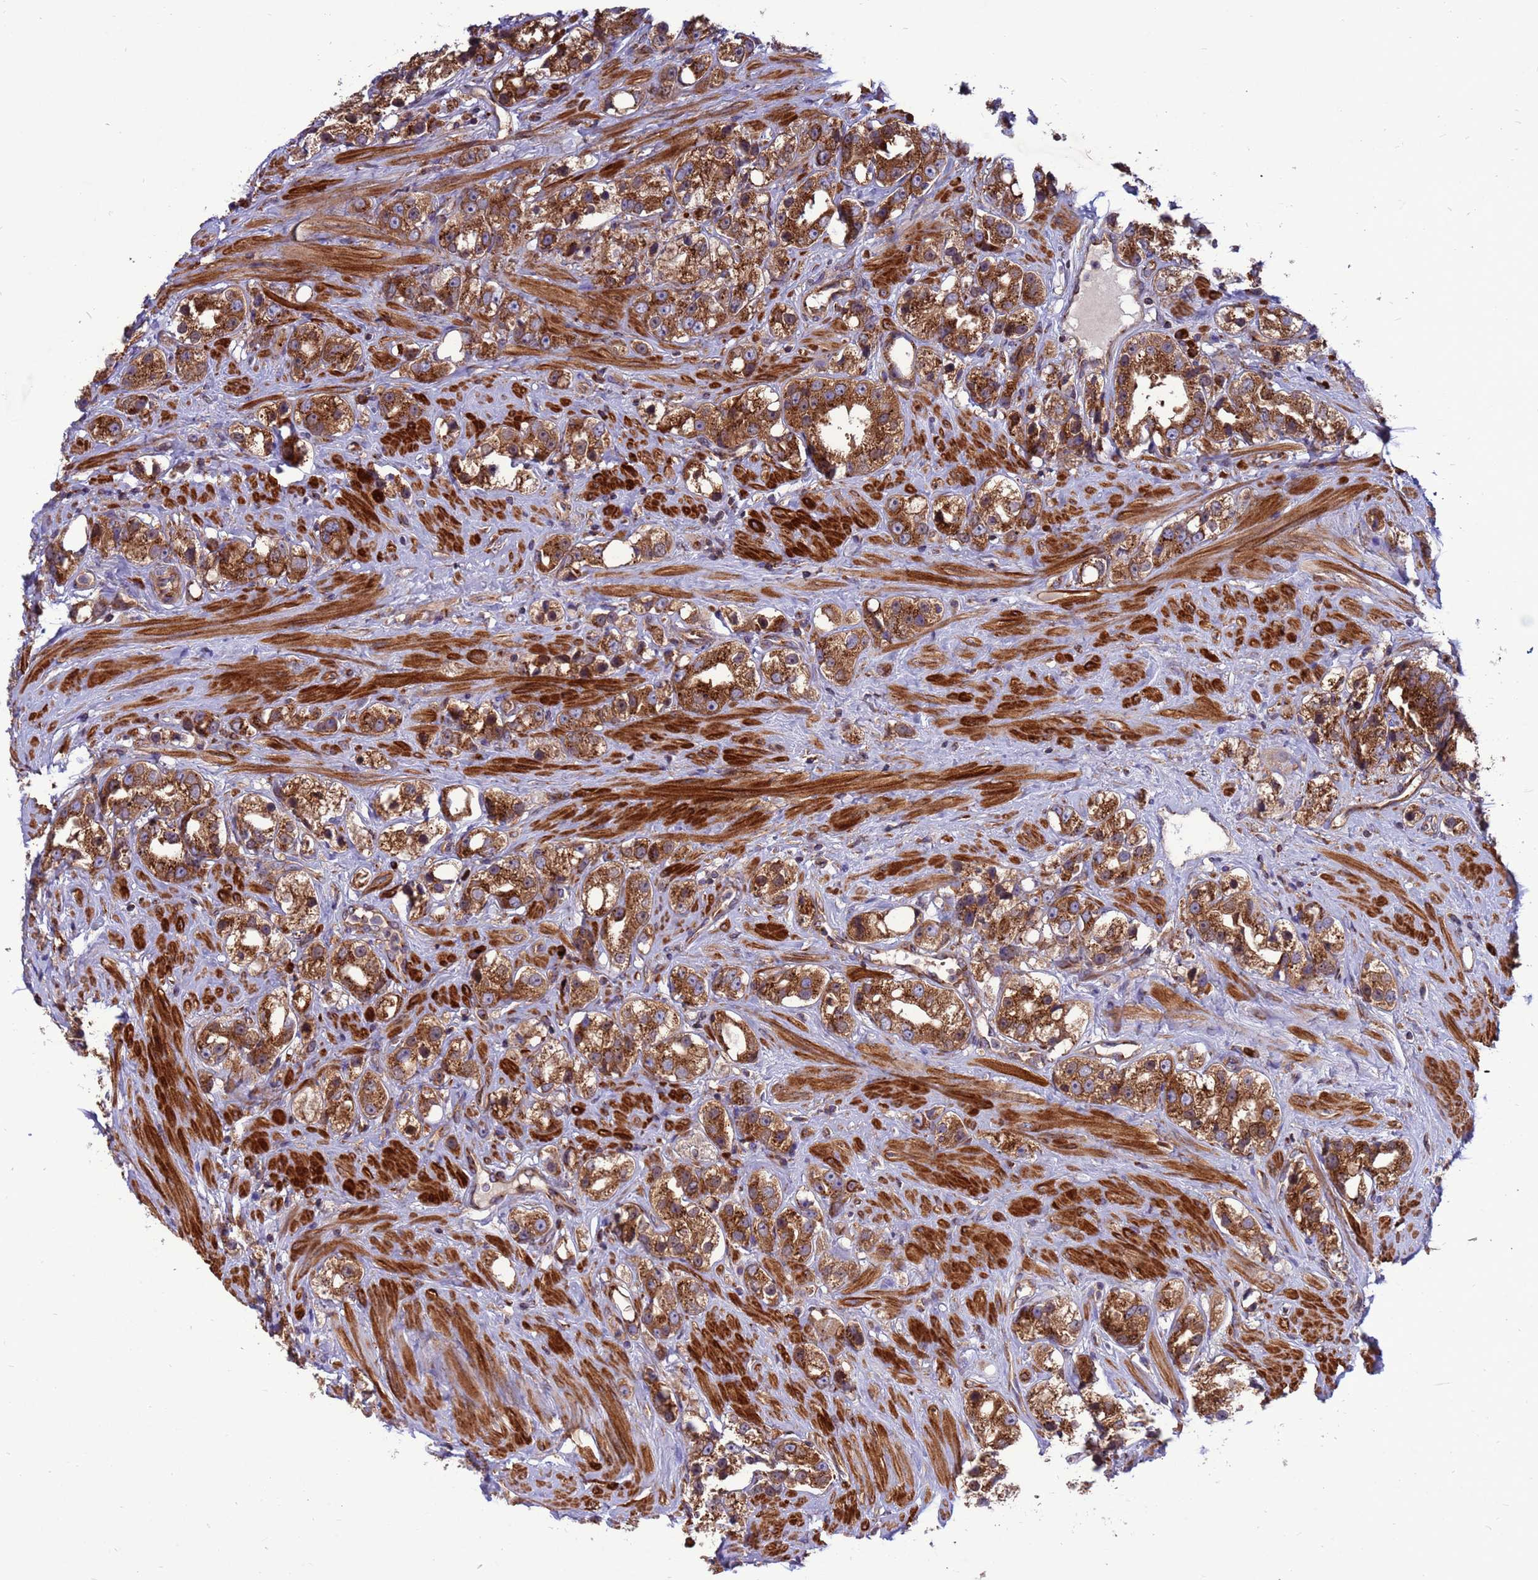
{"staining": {"intensity": "moderate", "quantity": ">75%", "location": "cytoplasmic/membranous"}, "tissue": "prostate cancer", "cell_type": "Tumor cells", "image_type": "cancer", "snomed": [{"axis": "morphology", "description": "Adenocarcinoma, NOS"}, {"axis": "topography", "description": "Prostate"}], "caption": "Prostate cancer (adenocarcinoma) stained for a protein reveals moderate cytoplasmic/membranous positivity in tumor cells.", "gene": "ZC3HAV1", "patient": {"sex": "male", "age": 79}}